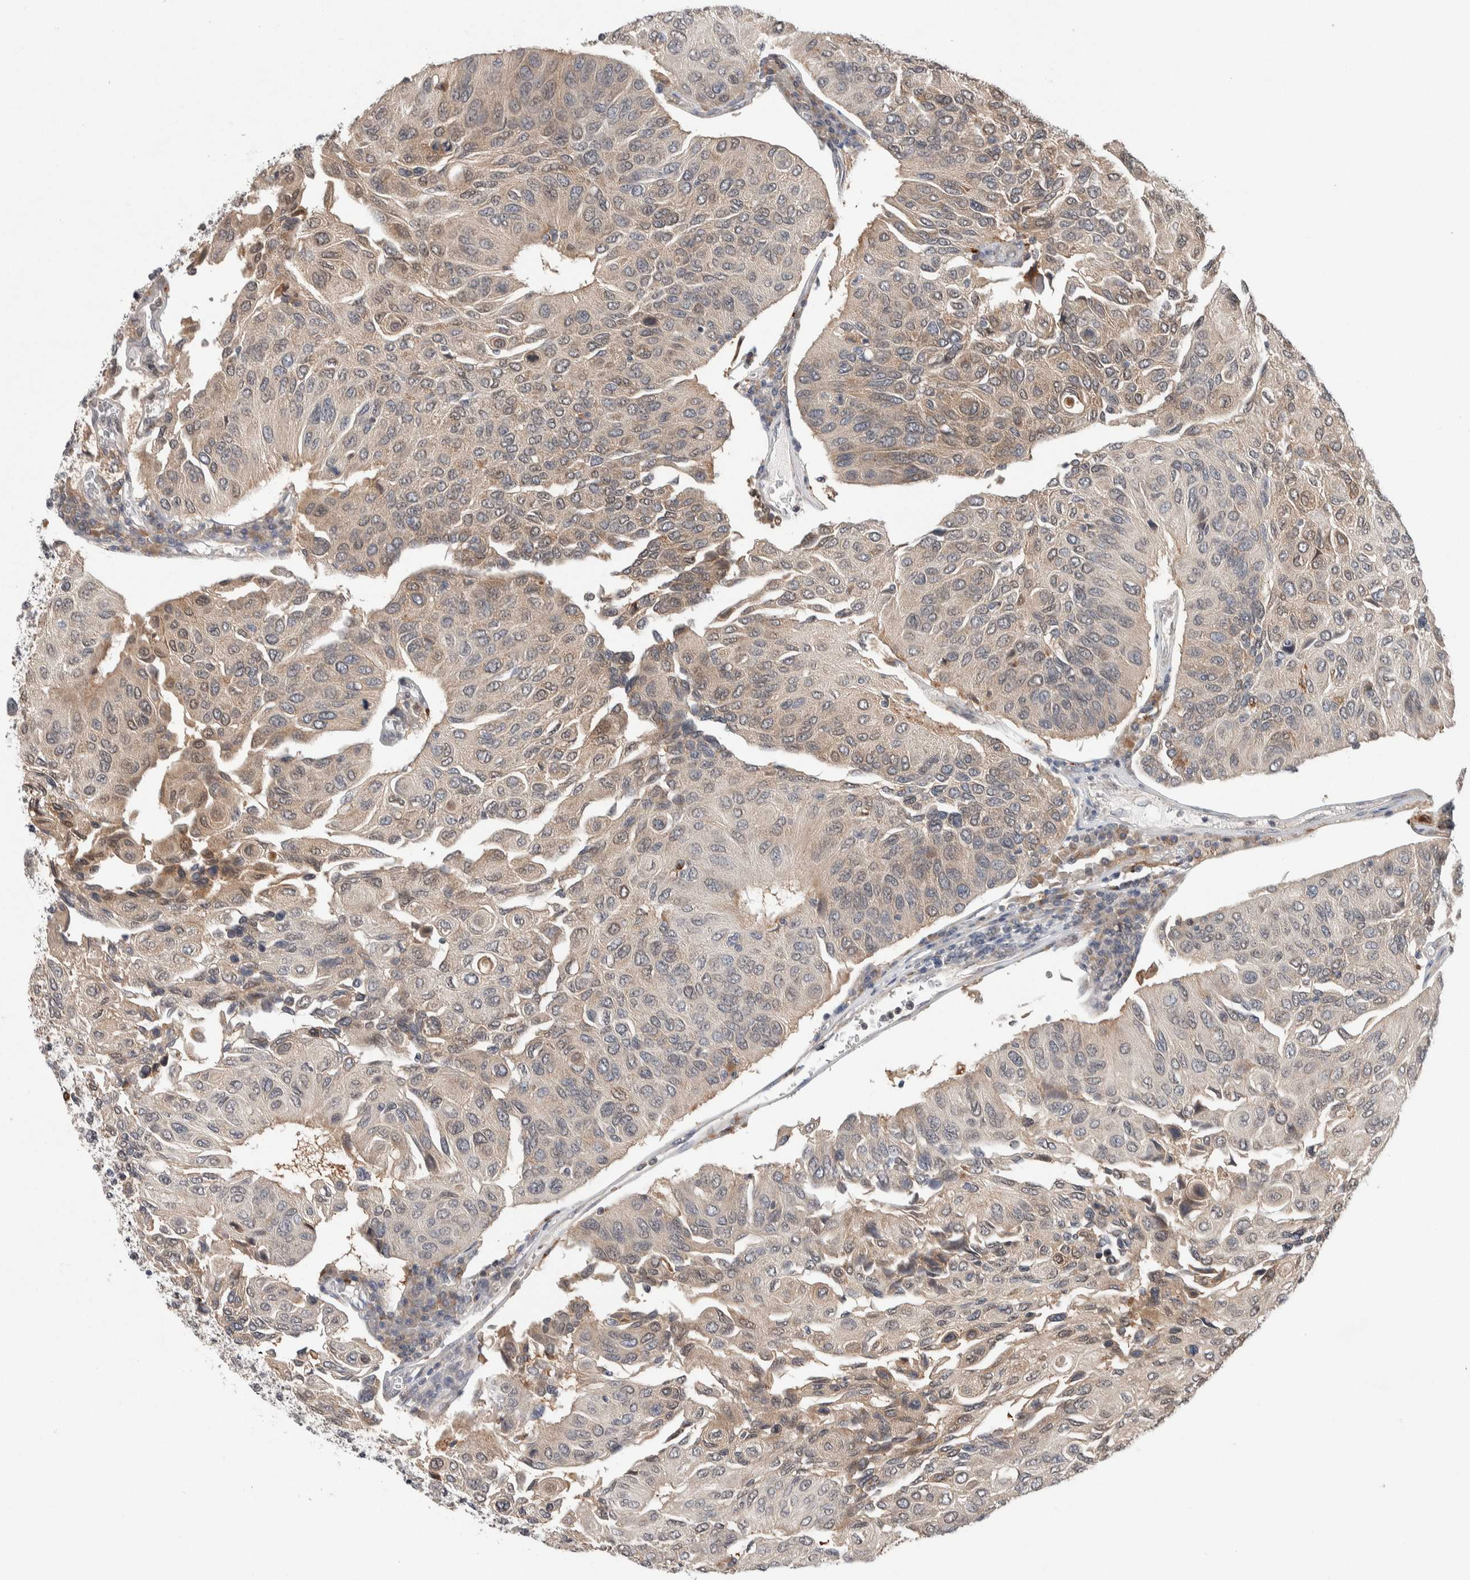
{"staining": {"intensity": "weak", "quantity": ">75%", "location": "cytoplasmic/membranous"}, "tissue": "urothelial cancer", "cell_type": "Tumor cells", "image_type": "cancer", "snomed": [{"axis": "morphology", "description": "Urothelial carcinoma, High grade"}, {"axis": "topography", "description": "Urinary bladder"}], "caption": "Weak cytoplasmic/membranous staining is present in about >75% of tumor cells in urothelial cancer.", "gene": "KCNK1", "patient": {"sex": "male", "age": 66}}